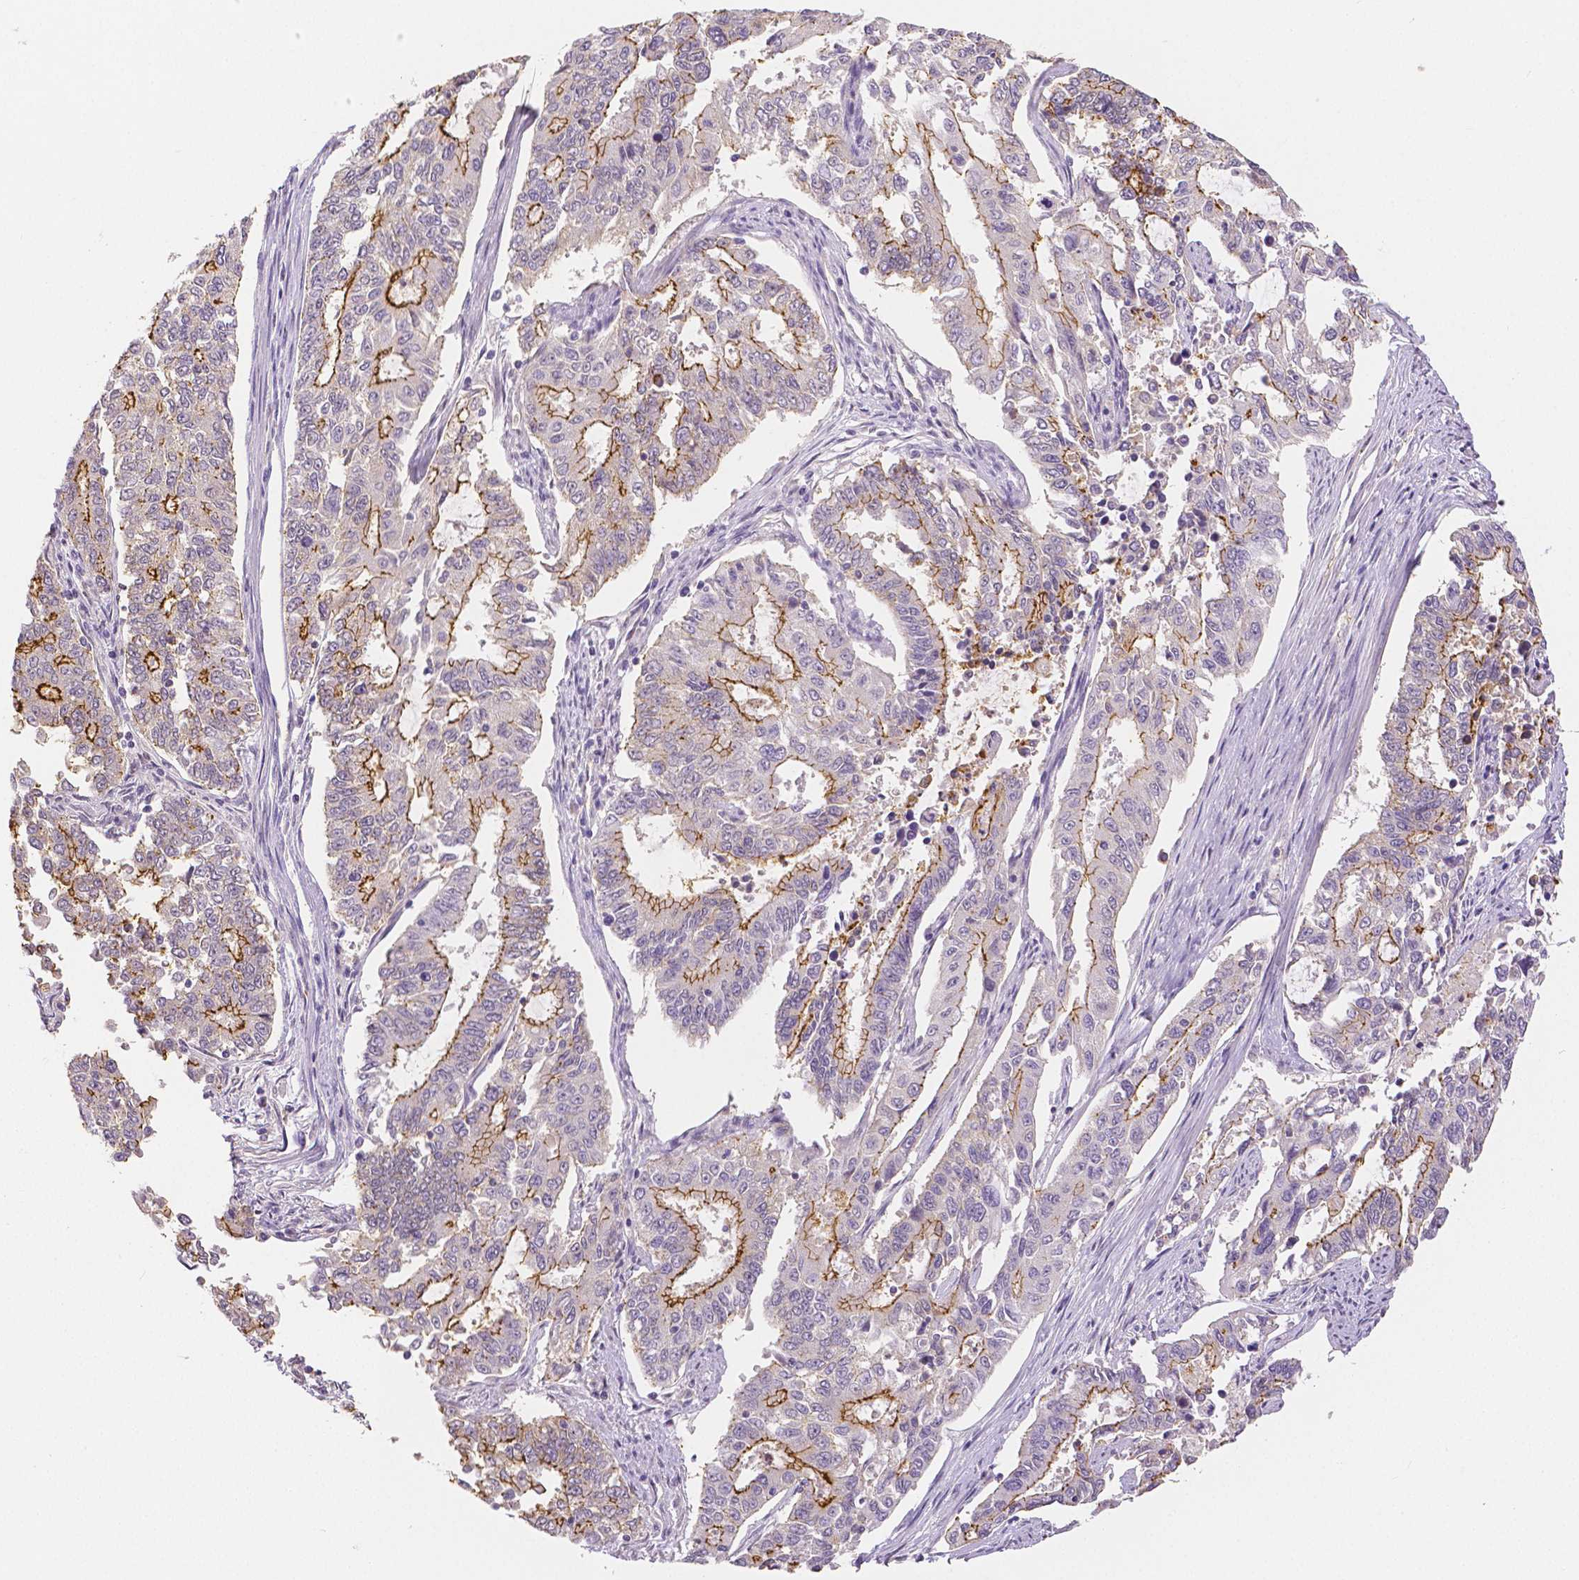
{"staining": {"intensity": "moderate", "quantity": "25%-75%", "location": "cytoplasmic/membranous"}, "tissue": "endometrial cancer", "cell_type": "Tumor cells", "image_type": "cancer", "snomed": [{"axis": "morphology", "description": "Adenocarcinoma, NOS"}, {"axis": "topography", "description": "Uterus"}], "caption": "The immunohistochemical stain shows moderate cytoplasmic/membranous positivity in tumor cells of endometrial cancer (adenocarcinoma) tissue. (Stains: DAB in brown, nuclei in blue, Microscopy: brightfield microscopy at high magnification).", "gene": "OCLN", "patient": {"sex": "female", "age": 59}}